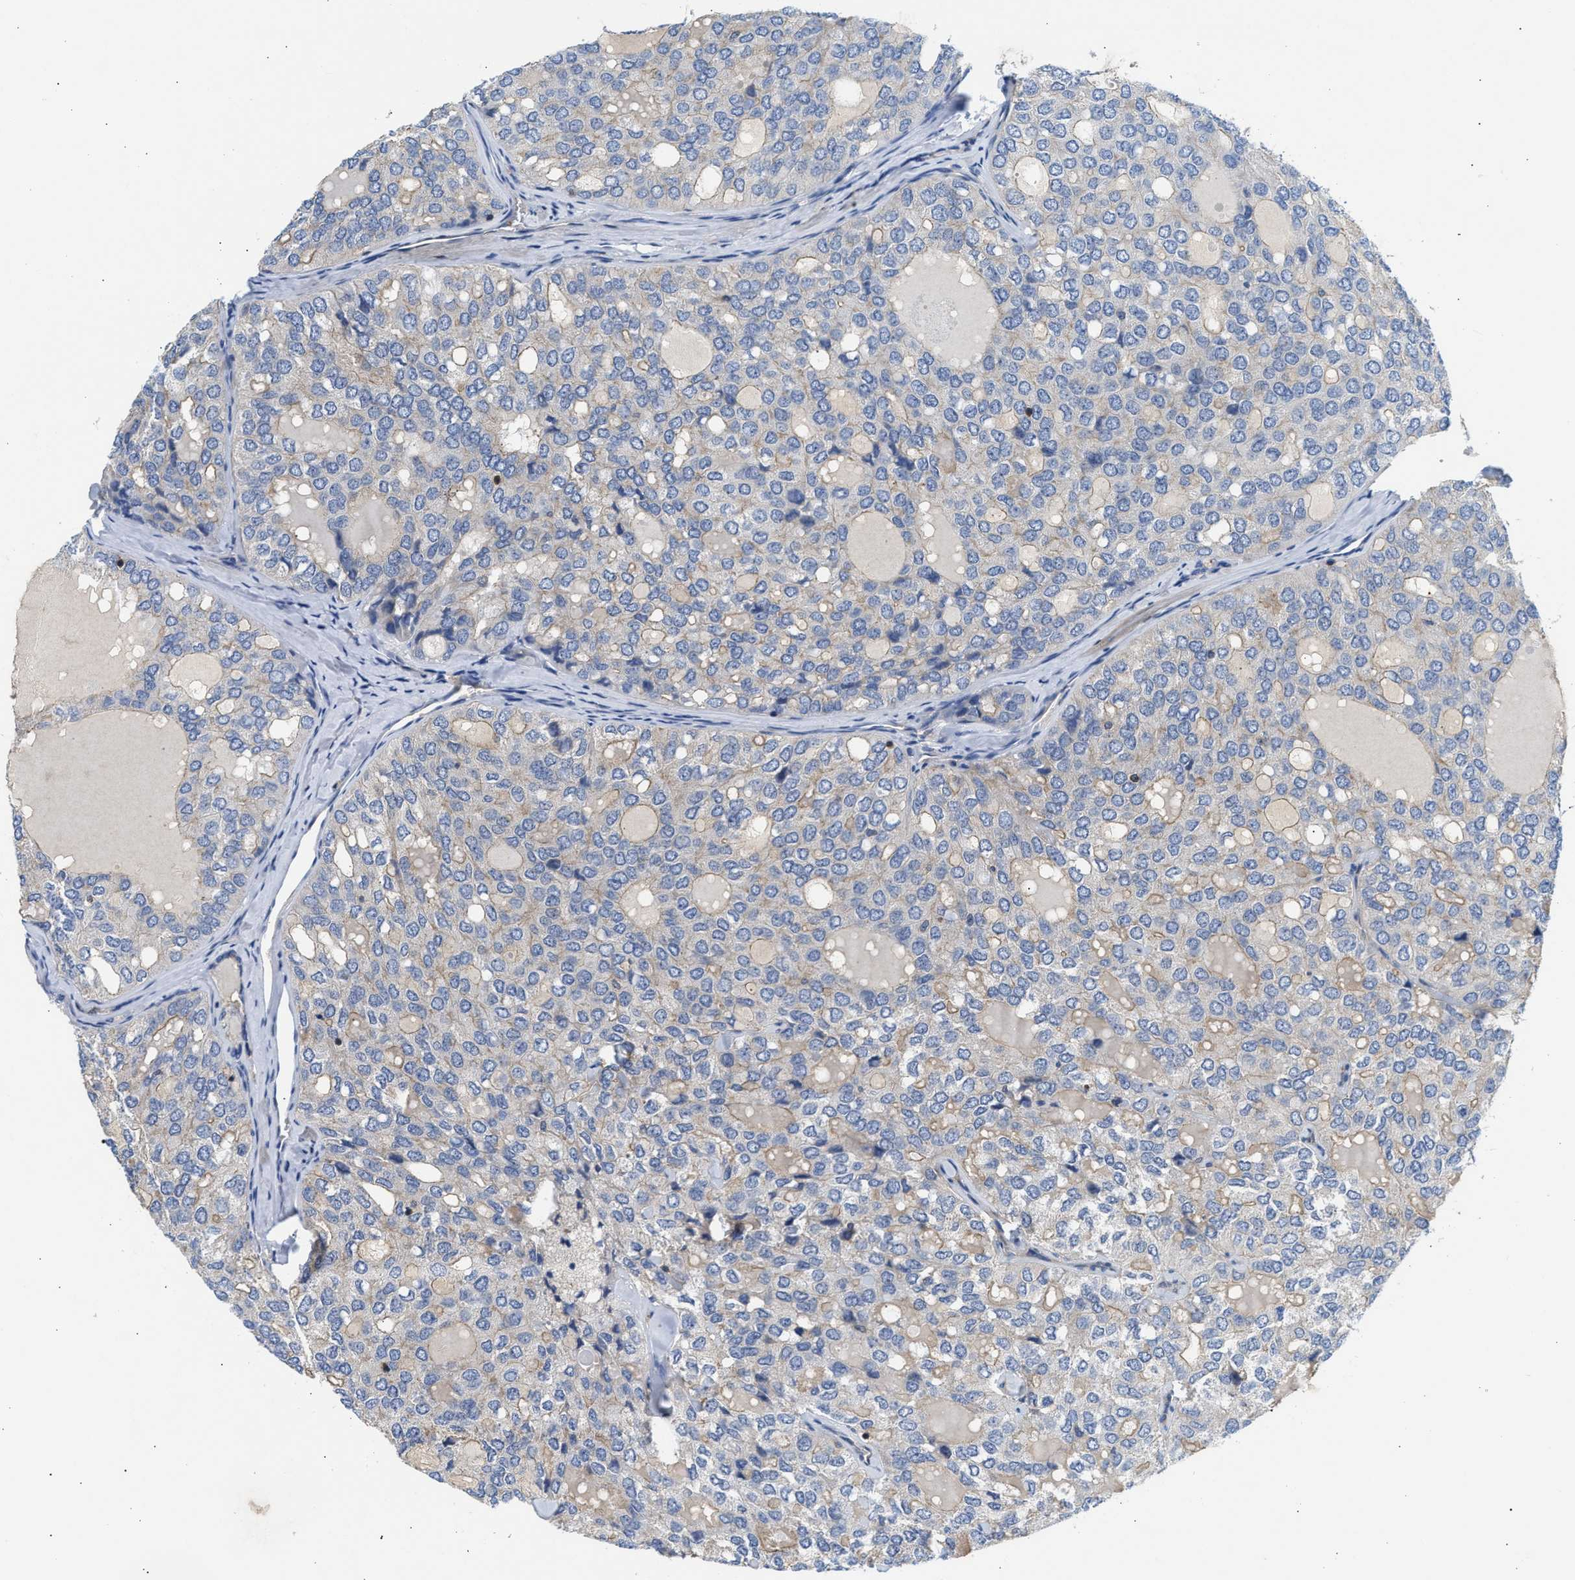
{"staining": {"intensity": "negative", "quantity": "none", "location": "none"}, "tissue": "thyroid cancer", "cell_type": "Tumor cells", "image_type": "cancer", "snomed": [{"axis": "morphology", "description": "Follicular adenoma carcinoma, NOS"}, {"axis": "topography", "description": "Thyroid gland"}], "caption": "High power microscopy photomicrograph of an immunohistochemistry histopathology image of follicular adenoma carcinoma (thyroid), revealing no significant staining in tumor cells.", "gene": "SAMD9L", "patient": {"sex": "male", "age": 75}}